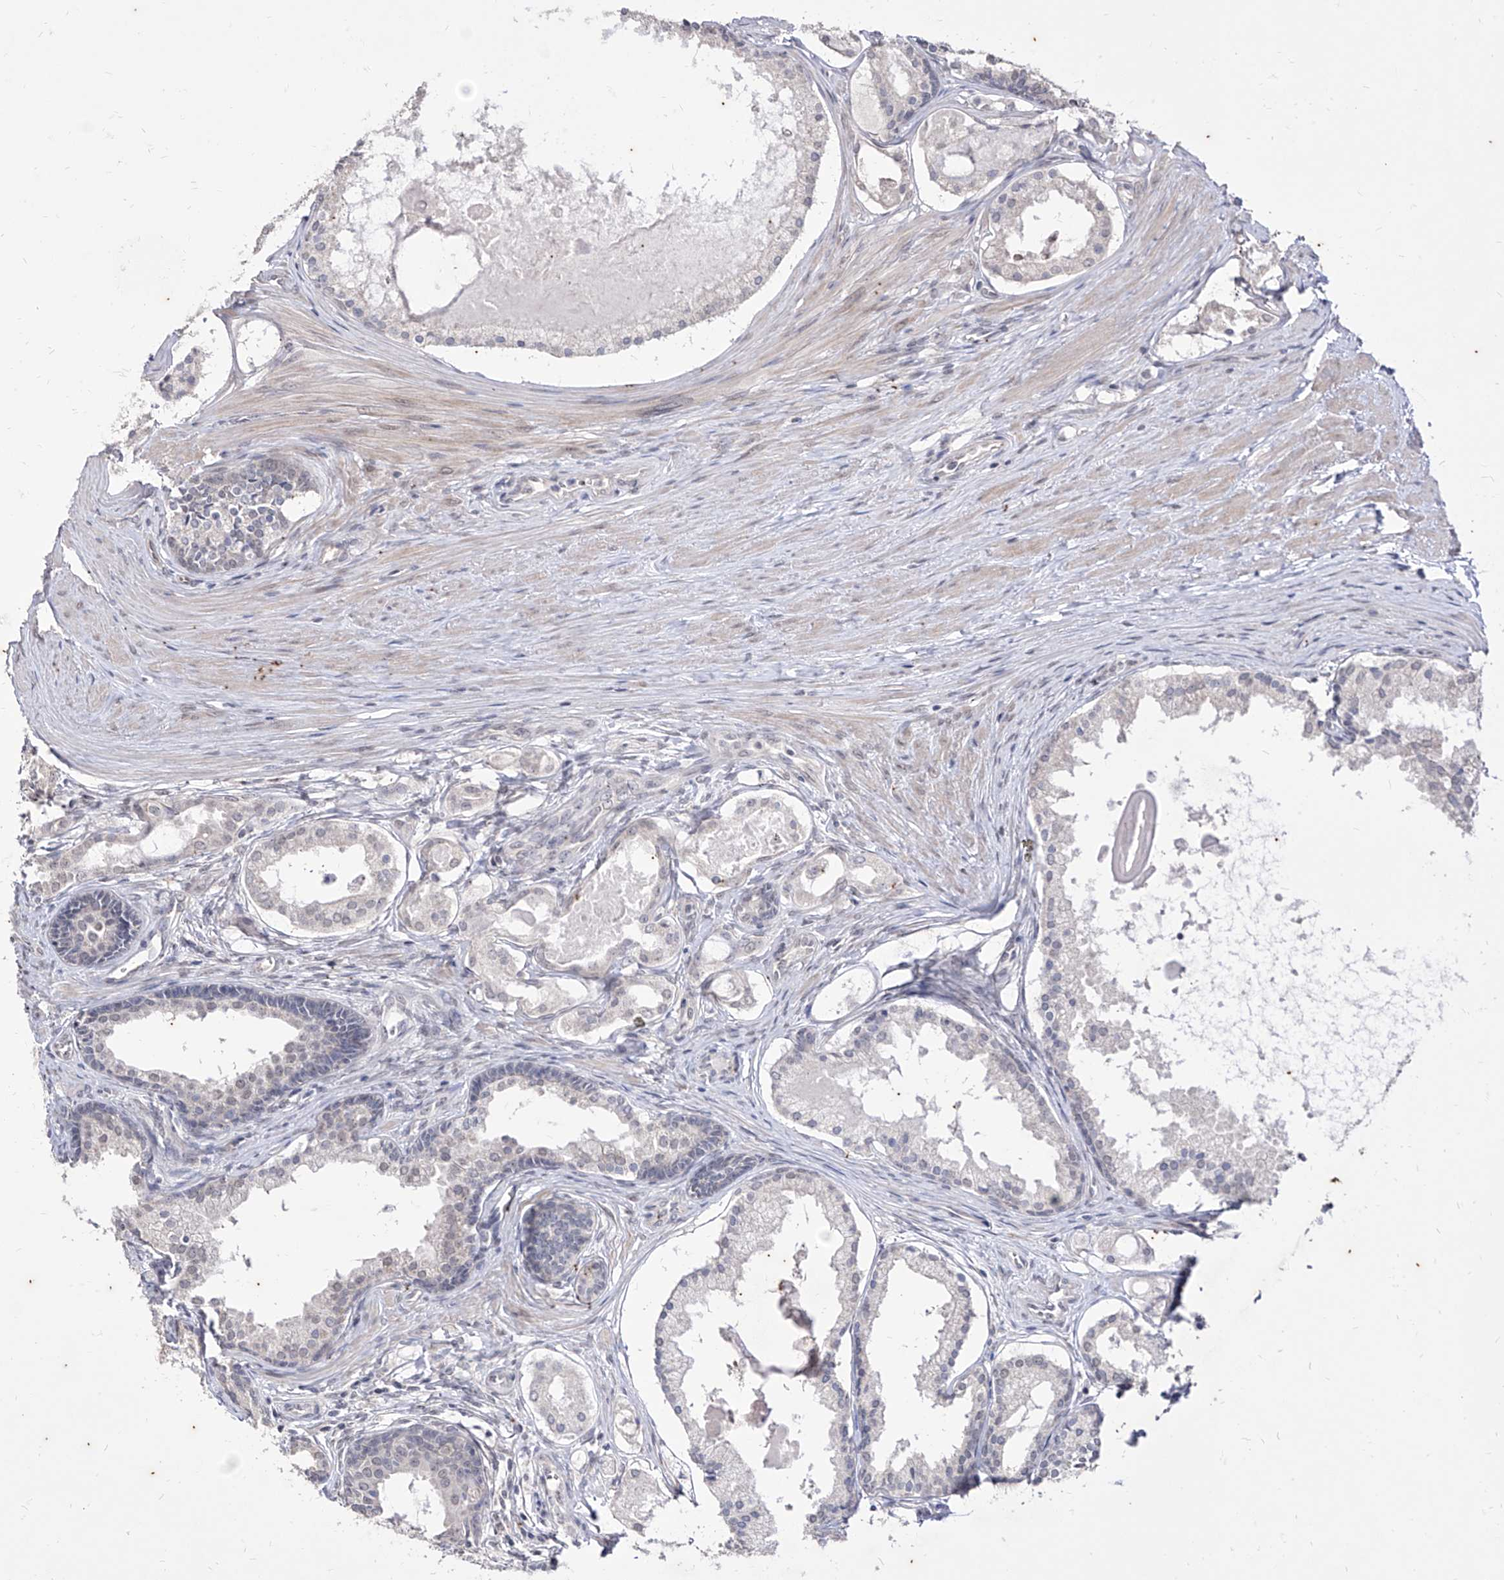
{"staining": {"intensity": "negative", "quantity": "none", "location": "none"}, "tissue": "prostate cancer", "cell_type": "Tumor cells", "image_type": "cancer", "snomed": [{"axis": "morphology", "description": "Adenocarcinoma, High grade"}, {"axis": "topography", "description": "Prostate"}], "caption": "Tumor cells show no significant protein staining in prostate cancer. (DAB (3,3'-diaminobenzidine) immunohistochemistry (IHC) visualized using brightfield microscopy, high magnification).", "gene": "PHF20L1", "patient": {"sex": "male", "age": 68}}